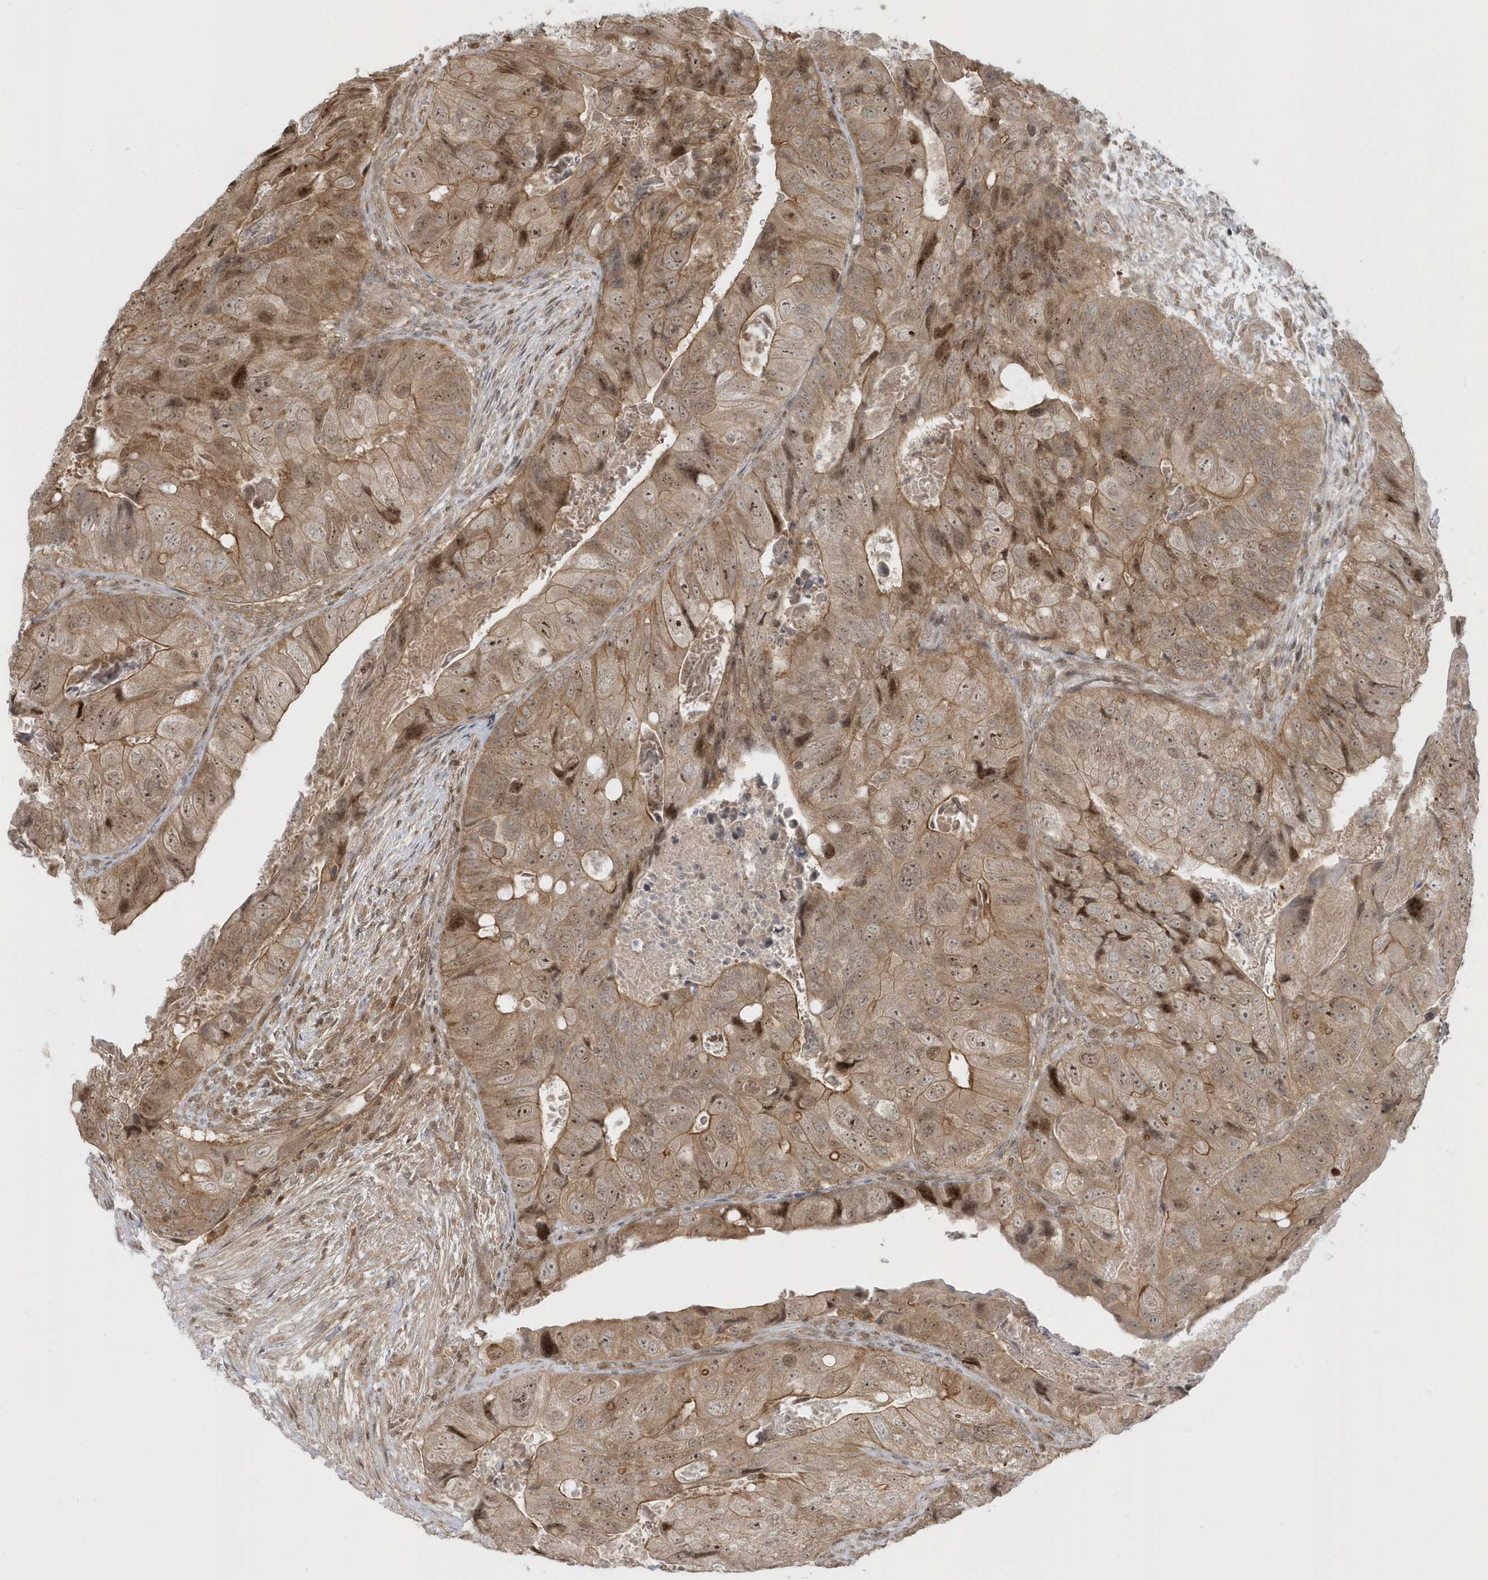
{"staining": {"intensity": "weak", "quantity": ">75%", "location": "cytoplasmic/membranous,nuclear"}, "tissue": "colorectal cancer", "cell_type": "Tumor cells", "image_type": "cancer", "snomed": [{"axis": "morphology", "description": "Adenocarcinoma, NOS"}, {"axis": "topography", "description": "Rectum"}], "caption": "This micrograph reveals colorectal adenocarcinoma stained with immunohistochemistry to label a protein in brown. The cytoplasmic/membranous and nuclear of tumor cells show weak positivity for the protein. Nuclei are counter-stained blue.", "gene": "PPP1R7", "patient": {"sex": "male", "age": 63}}